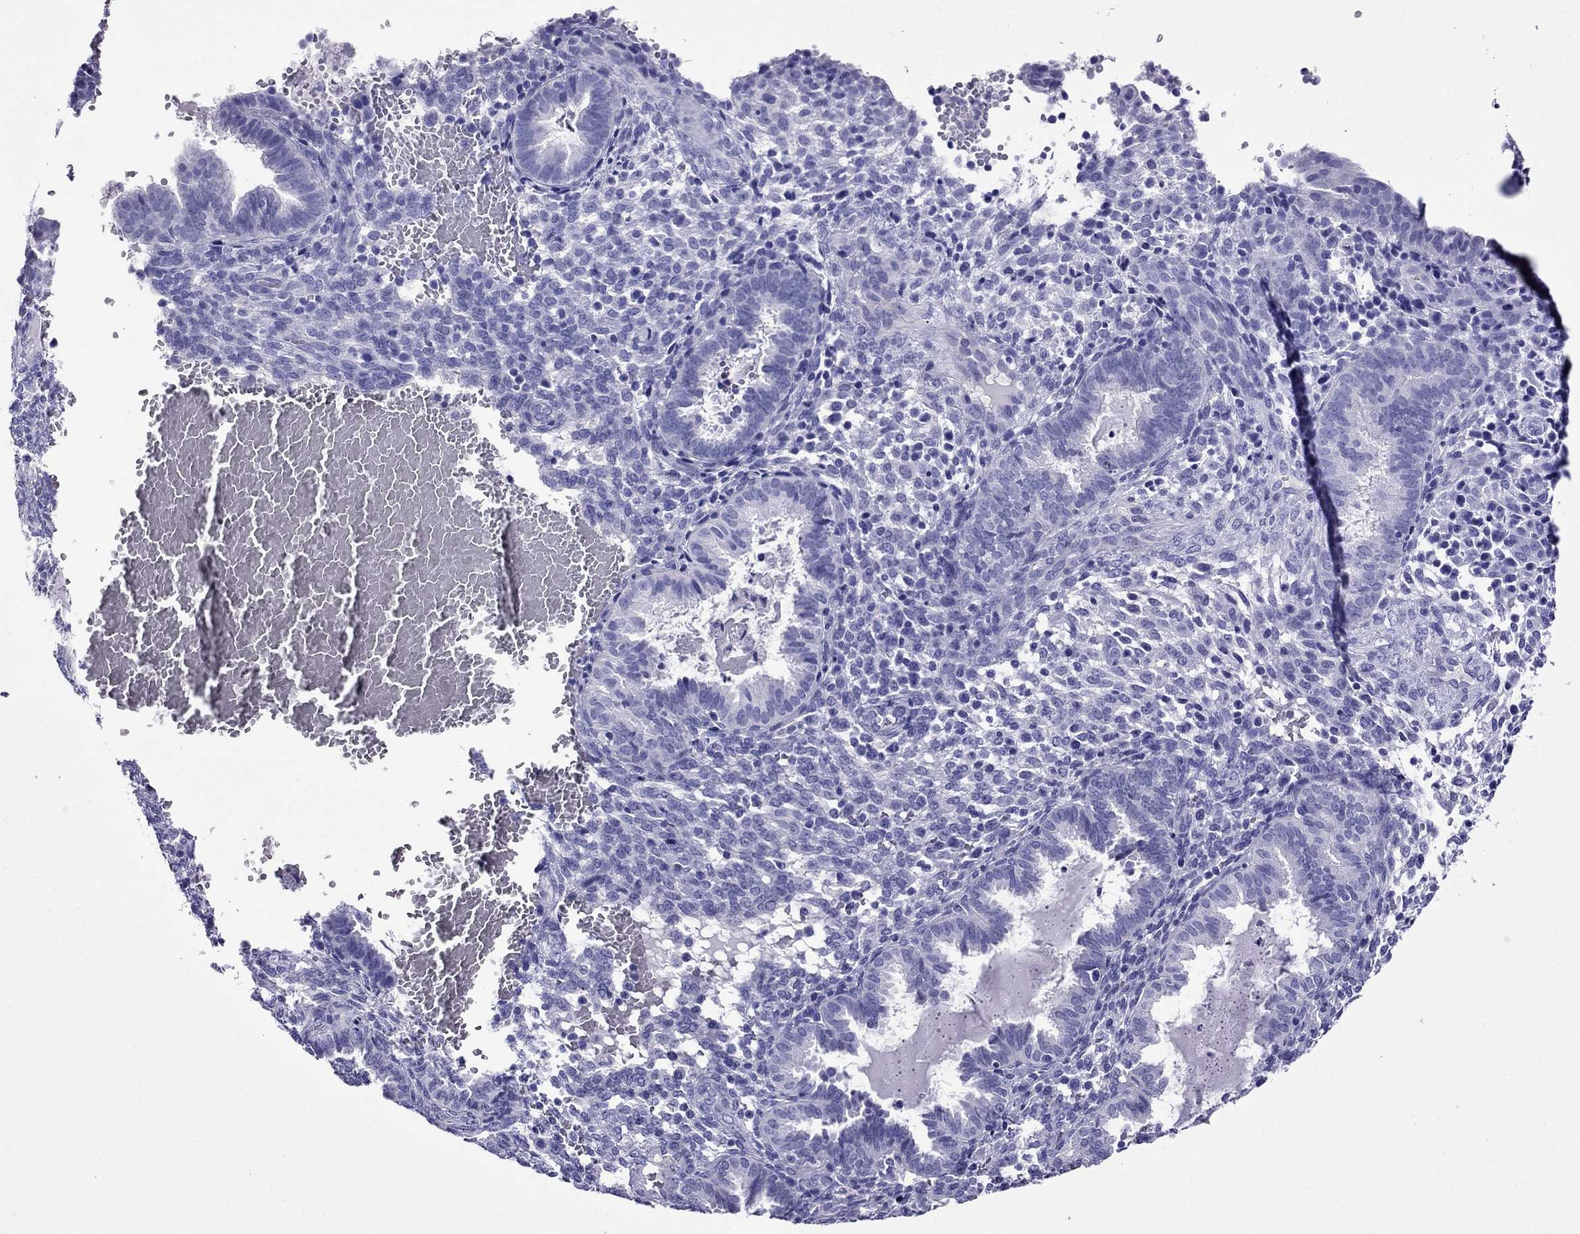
{"staining": {"intensity": "negative", "quantity": "none", "location": "none"}, "tissue": "endometrium", "cell_type": "Cells in endometrial stroma", "image_type": "normal", "snomed": [{"axis": "morphology", "description": "Normal tissue, NOS"}, {"axis": "topography", "description": "Endometrium"}], "caption": "IHC of benign human endometrium displays no expression in cells in endometrial stroma.", "gene": "CRYBA1", "patient": {"sex": "female", "age": 42}}